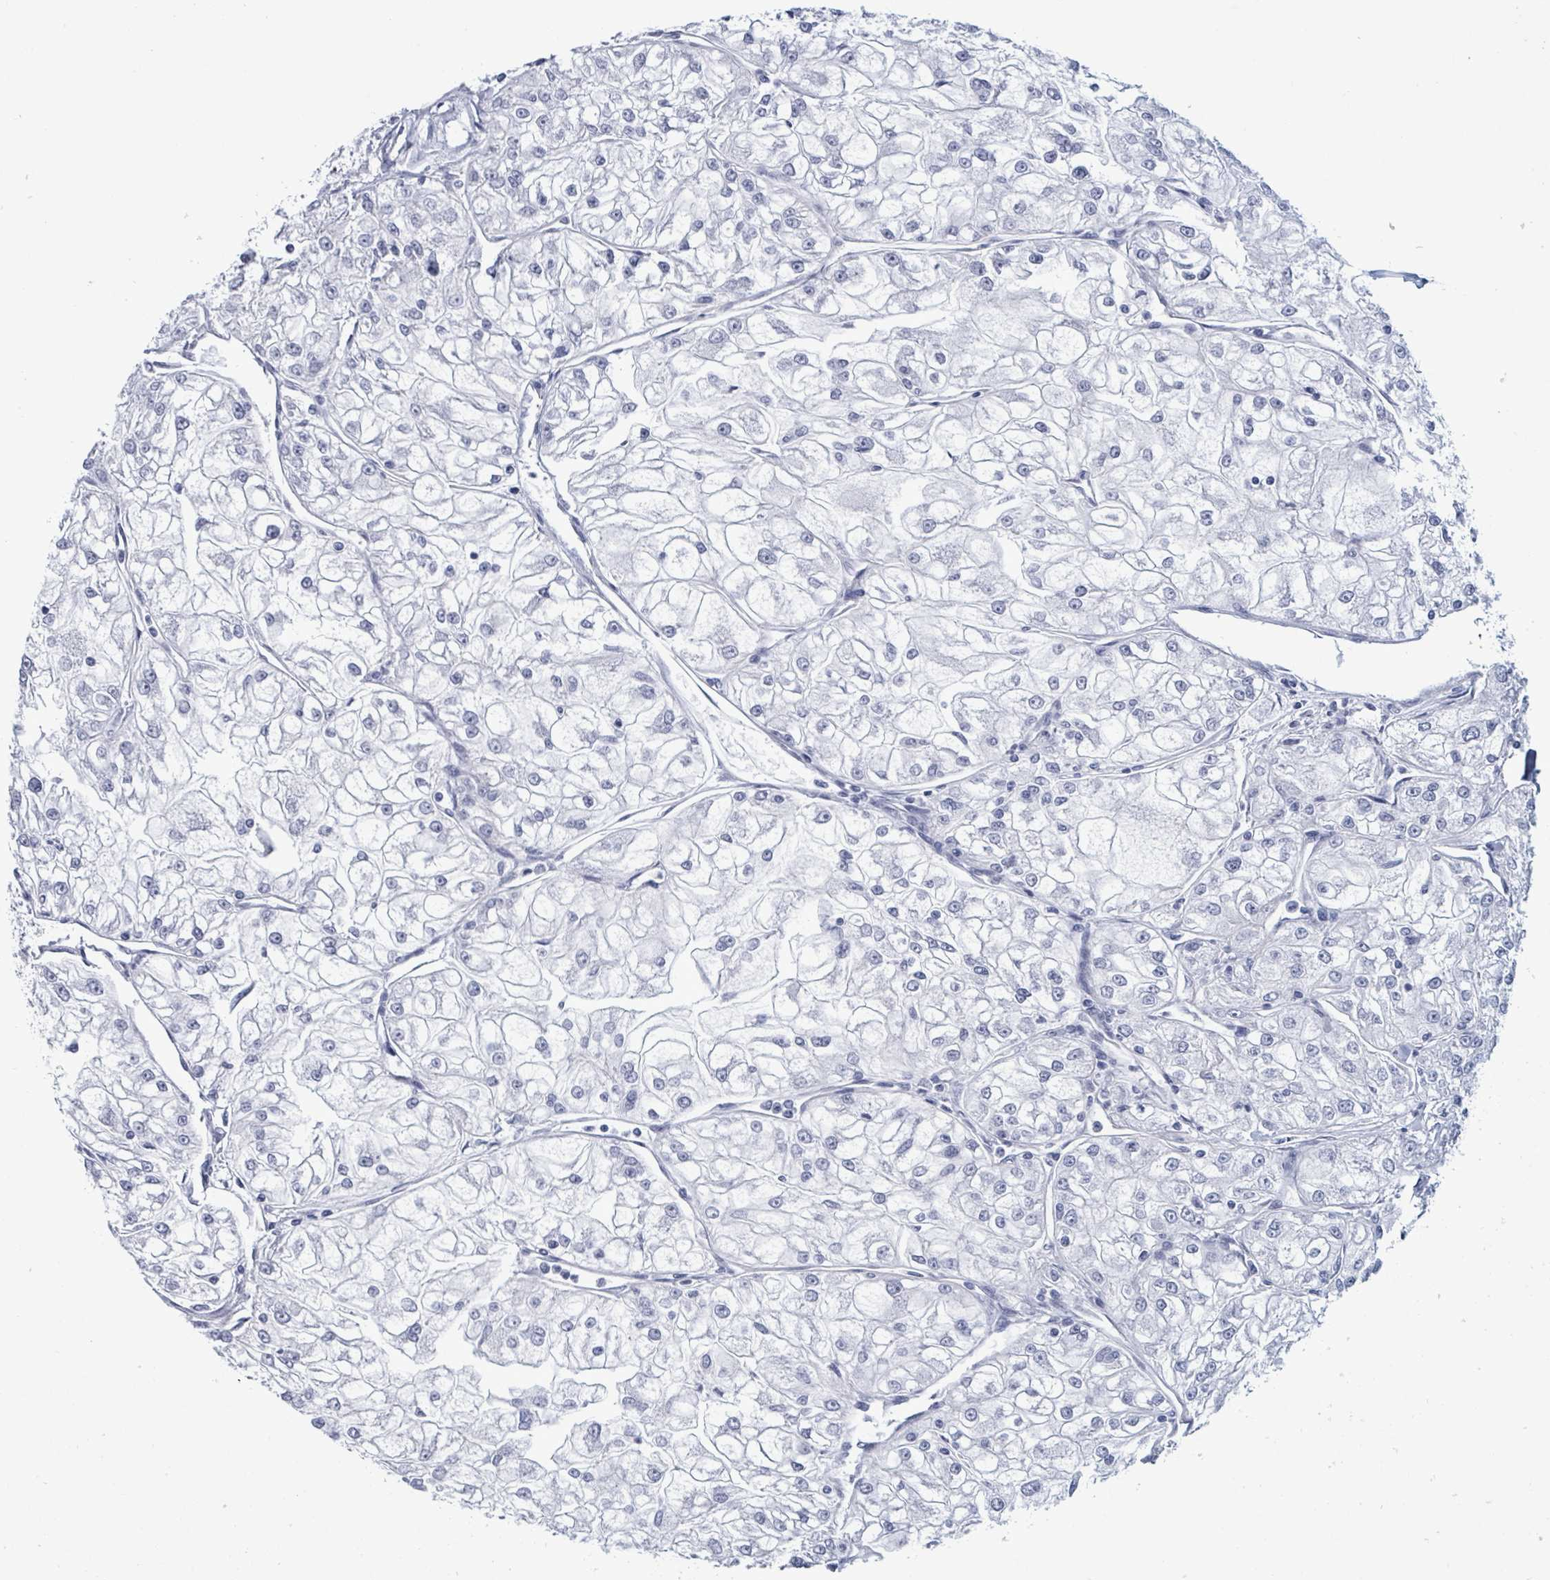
{"staining": {"intensity": "negative", "quantity": "none", "location": "none"}, "tissue": "renal cancer", "cell_type": "Tumor cells", "image_type": "cancer", "snomed": [{"axis": "morphology", "description": "Adenocarcinoma, NOS"}, {"axis": "topography", "description": "Kidney"}], "caption": "DAB (3,3'-diaminobenzidine) immunohistochemical staining of renal cancer reveals no significant staining in tumor cells.", "gene": "NKX2-1", "patient": {"sex": "female", "age": 72}}